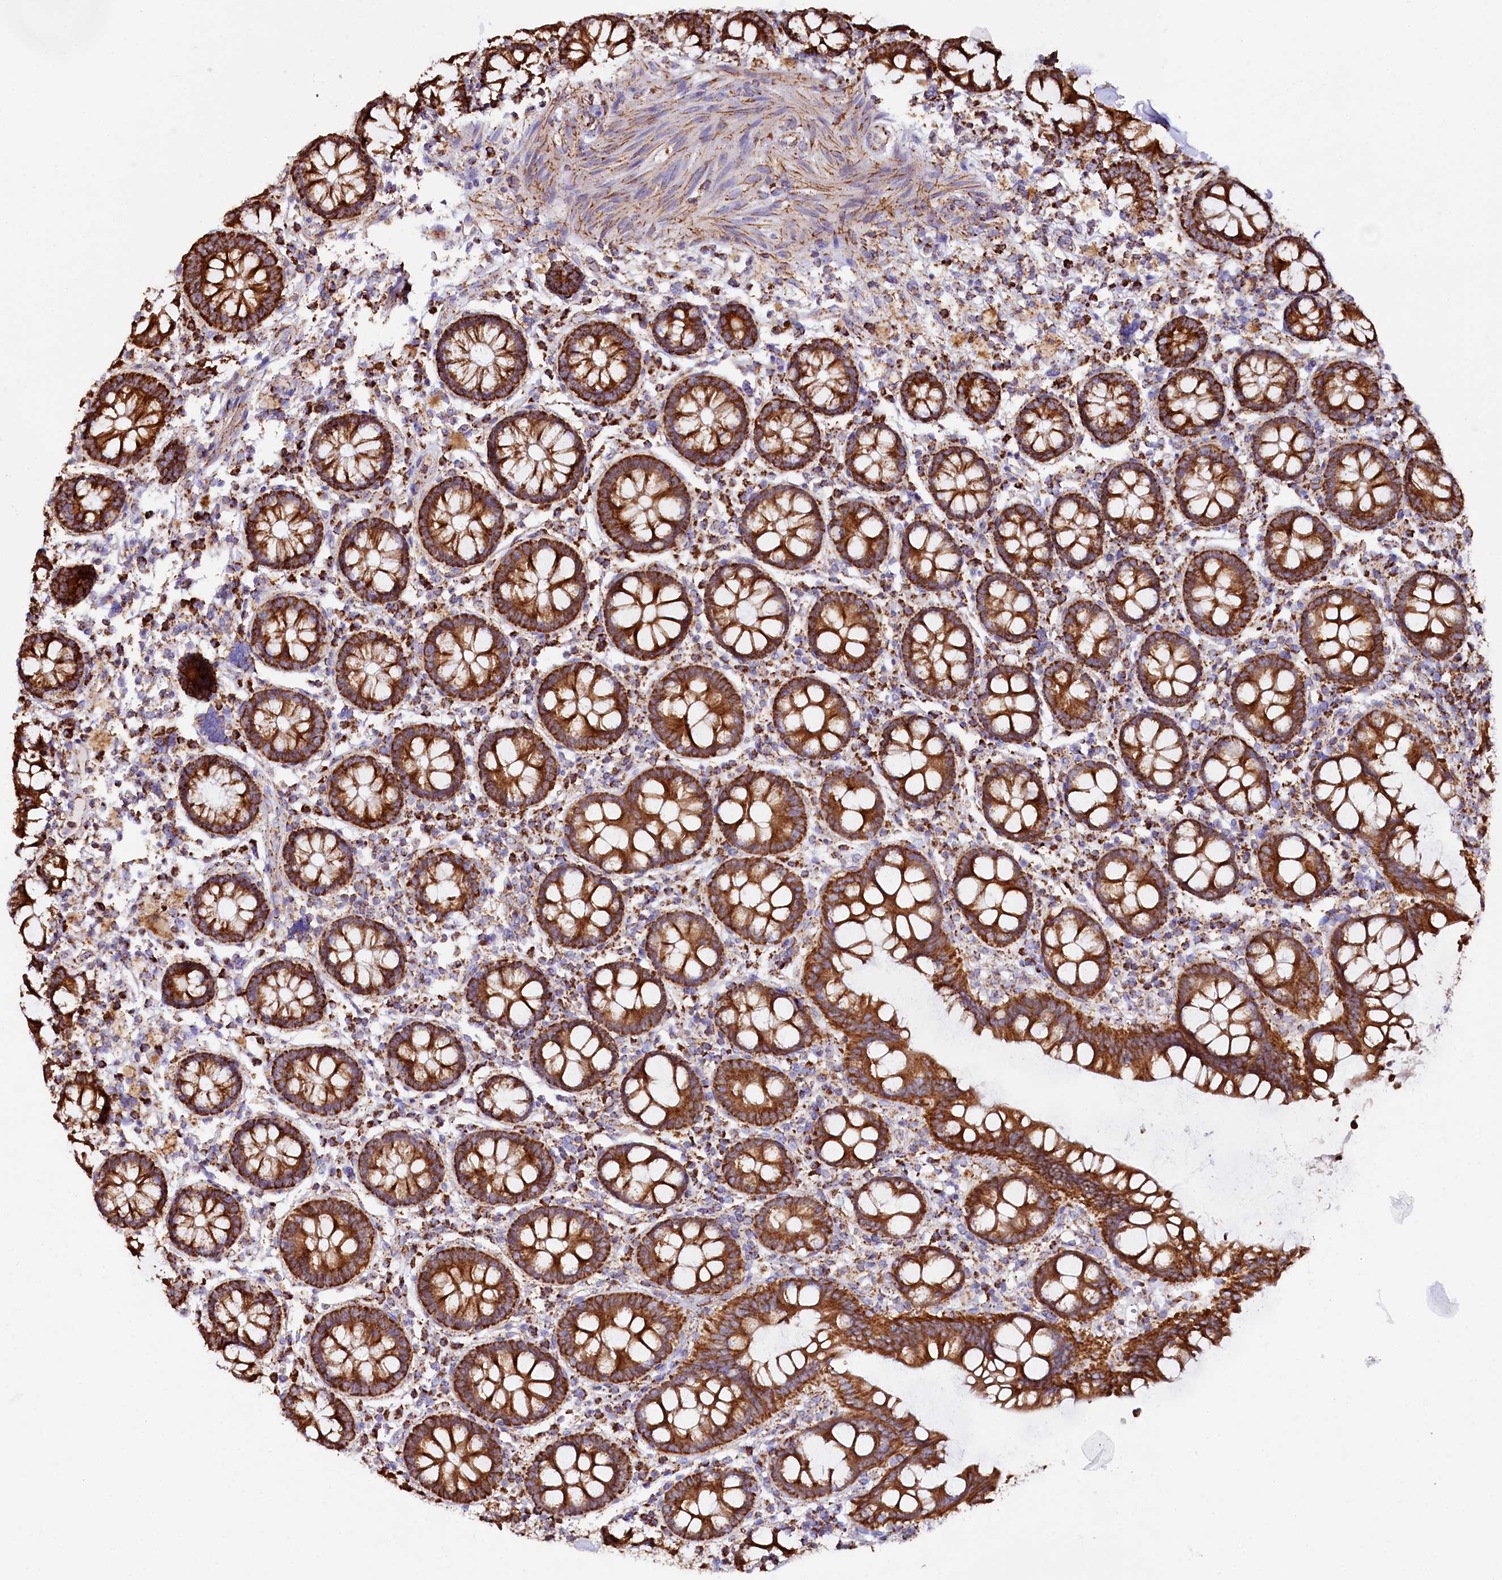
{"staining": {"intensity": "moderate", "quantity": ">75%", "location": "cytoplasmic/membranous"}, "tissue": "colon", "cell_type": "Endothelial cells", "image_type": "normal", "snomed": [{"axis": "morphology", "description": "Normal tissue, NOS"}, {"axis": "topography", "description": "Colon"}], "caption": "Immunohistochemical staining of unremarkable colon reveals medium levels of moderate cytoplasmic/membranous staining in approximately >75% of endothelial cells. (brown staining indicates protein expression, while blue staining denotes nuclei).", "gene": "APLP2", "patient": {"sex": "female", "age": 79}}